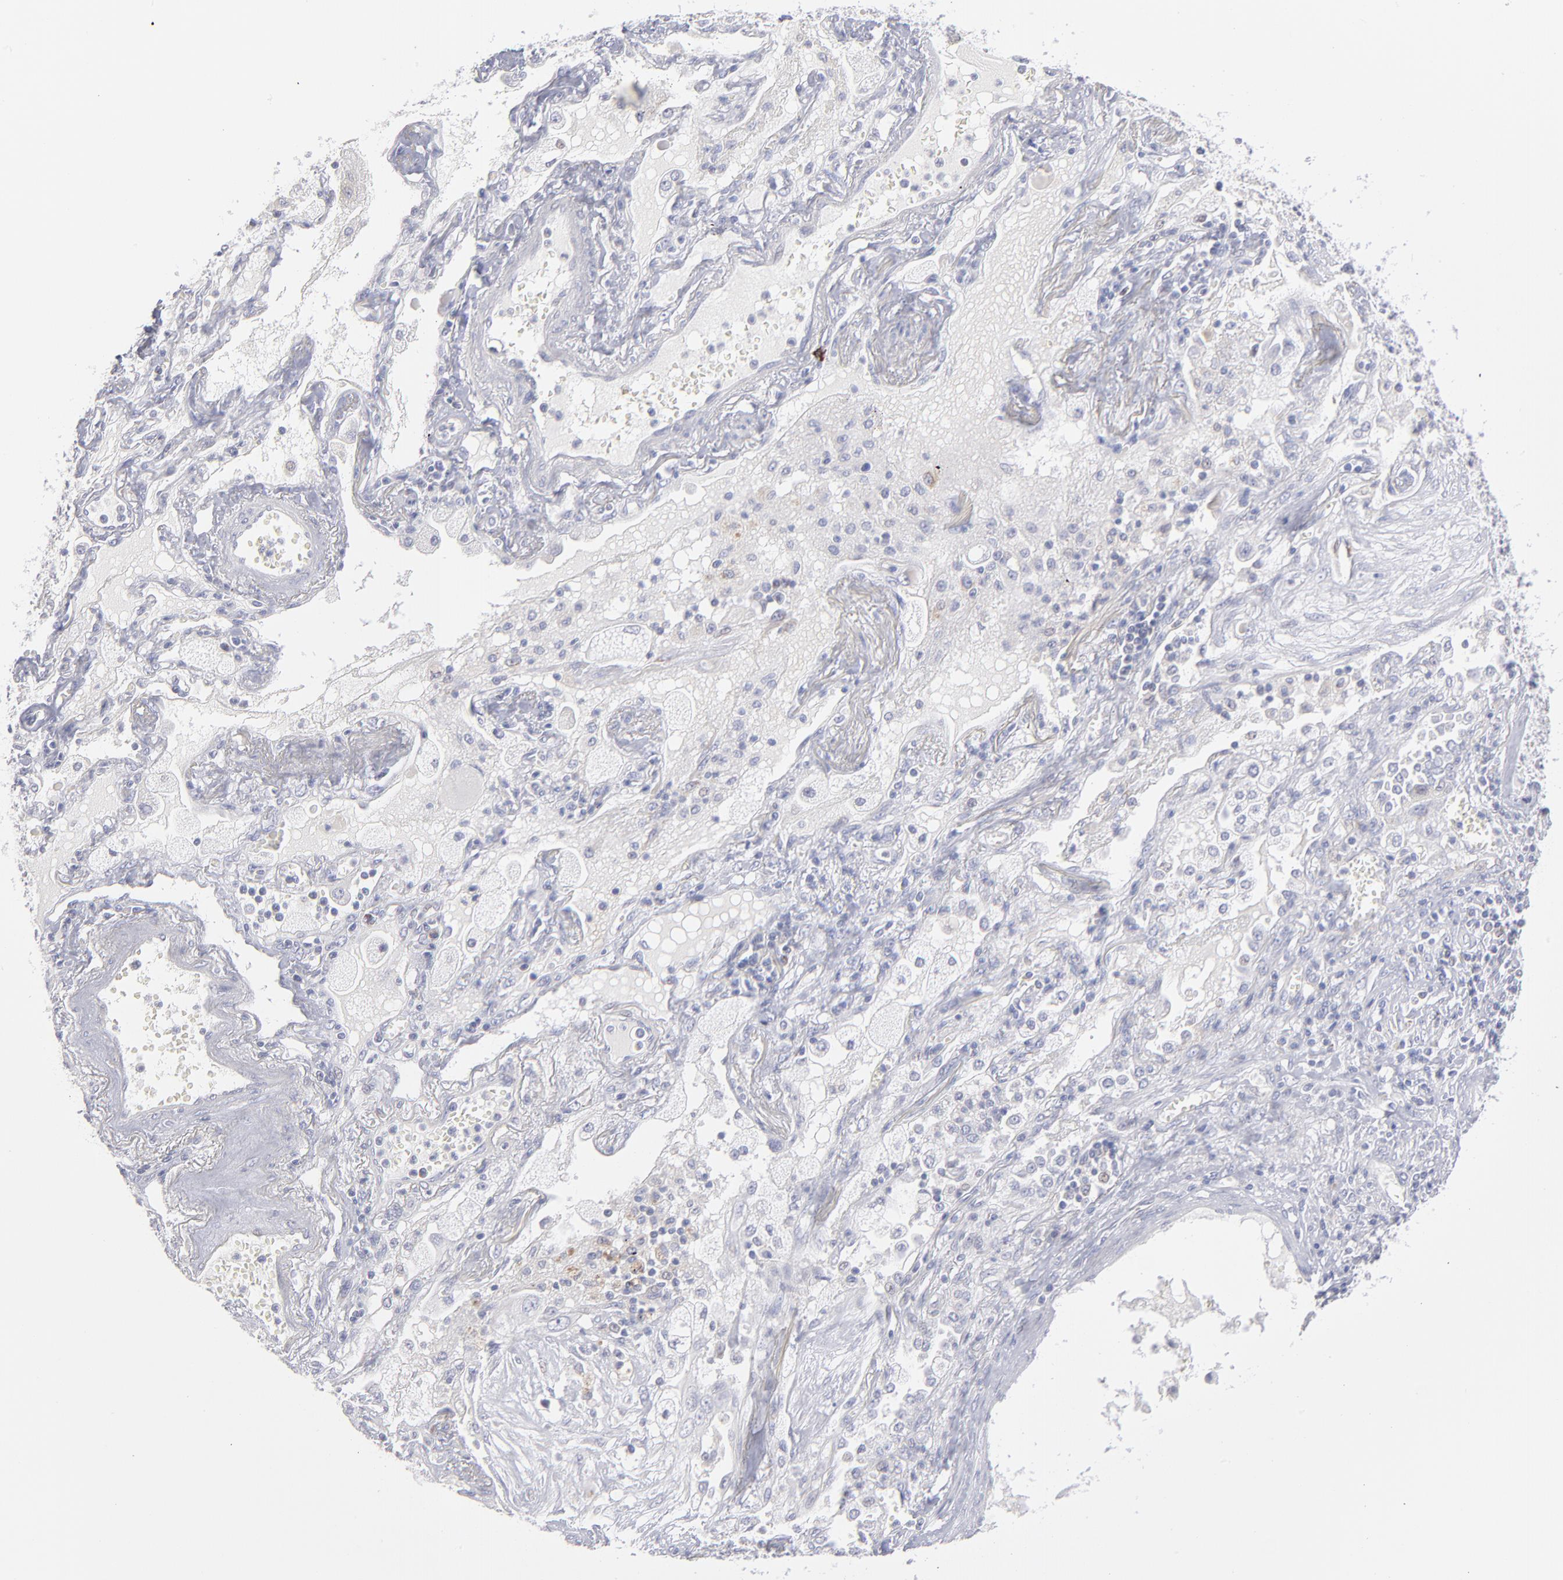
{"staining": {"intensity": "weak", "quantity": "25%-75%", "location": "cytoplasmic/membranous"}, "tissue": "lung cancer", "cell_type": "Tumor cells", "image_type": "cancer", "snomed": [{"axis": "morphology", "description": "Squamous cell carcinoma, NOS"}, {"axis": "topography", "description": "Lung"}], "caption": "The image displays staining of squamous cell carcinoma (lung), revealing weak cytoplasmic/membranous protein expression (brown color) within tumor cells. (Stains: DAB (3,3'-diaminobenzidine) in brown, nuclei in blue, Microscopy: brightfield microscopy at high magnification).", "gene": "MTHFD2", "patient": {"sex": "female", "age": 76}}